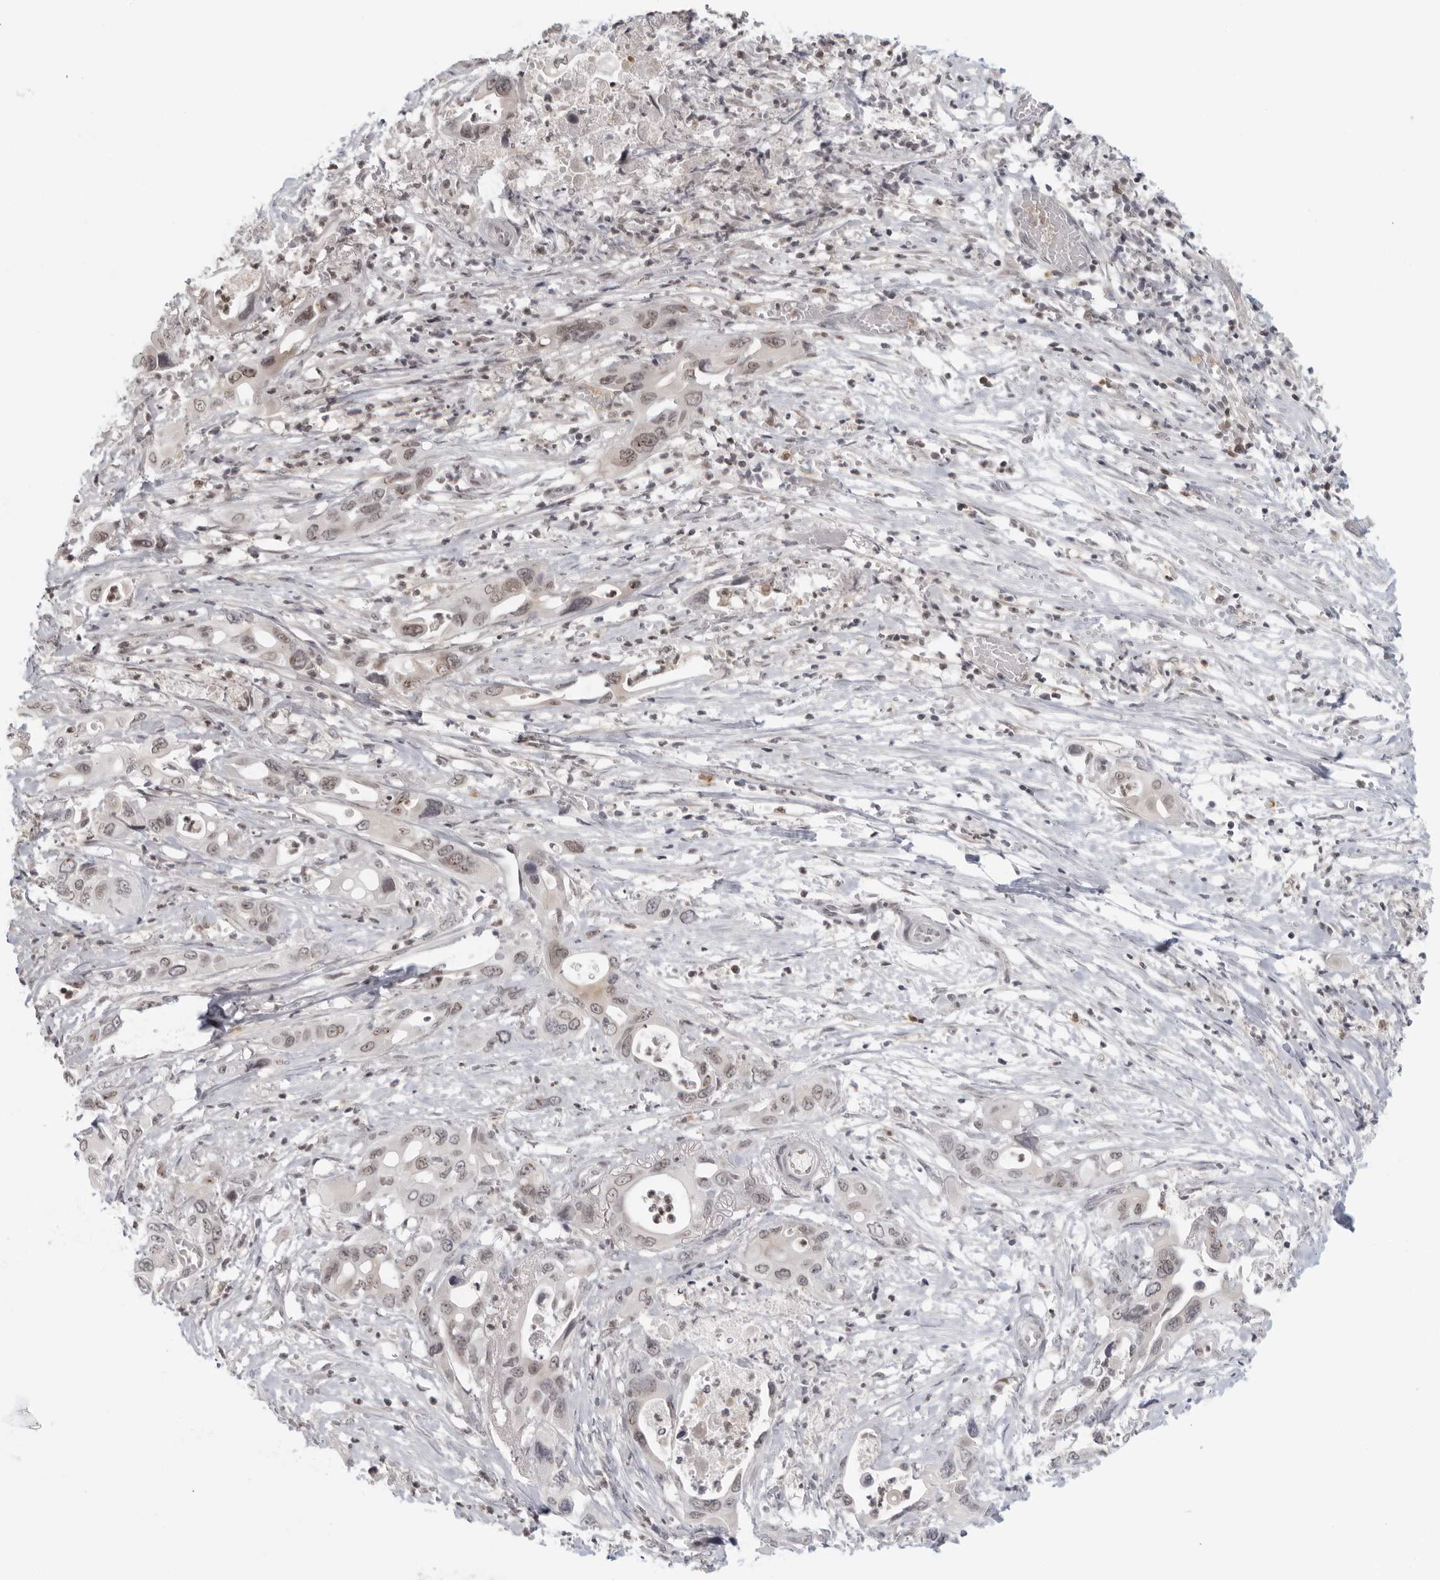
{"staining": {"intensity": "weak", "quantity": "25%-75%", "location": "cytoplasmic/membranous"}, "tissue": "pancreatic cancer", "cell_type": "Tumor cells", "image_type": "cancer", "snomed": [{"axis": "morphology", "description": "Adenocarcinoma, NOS"}, {"axis": "topography", "description": "Pancreas"}], "caption": "IHC of adenocarcinoma (pancreatic) reveals low levels of weak cytoplasmic/membranous positivity in about 25%-75% of tumor cells.", "gene": "RAB11FIP3", "patient": {"sex": "male", "age": 66}}